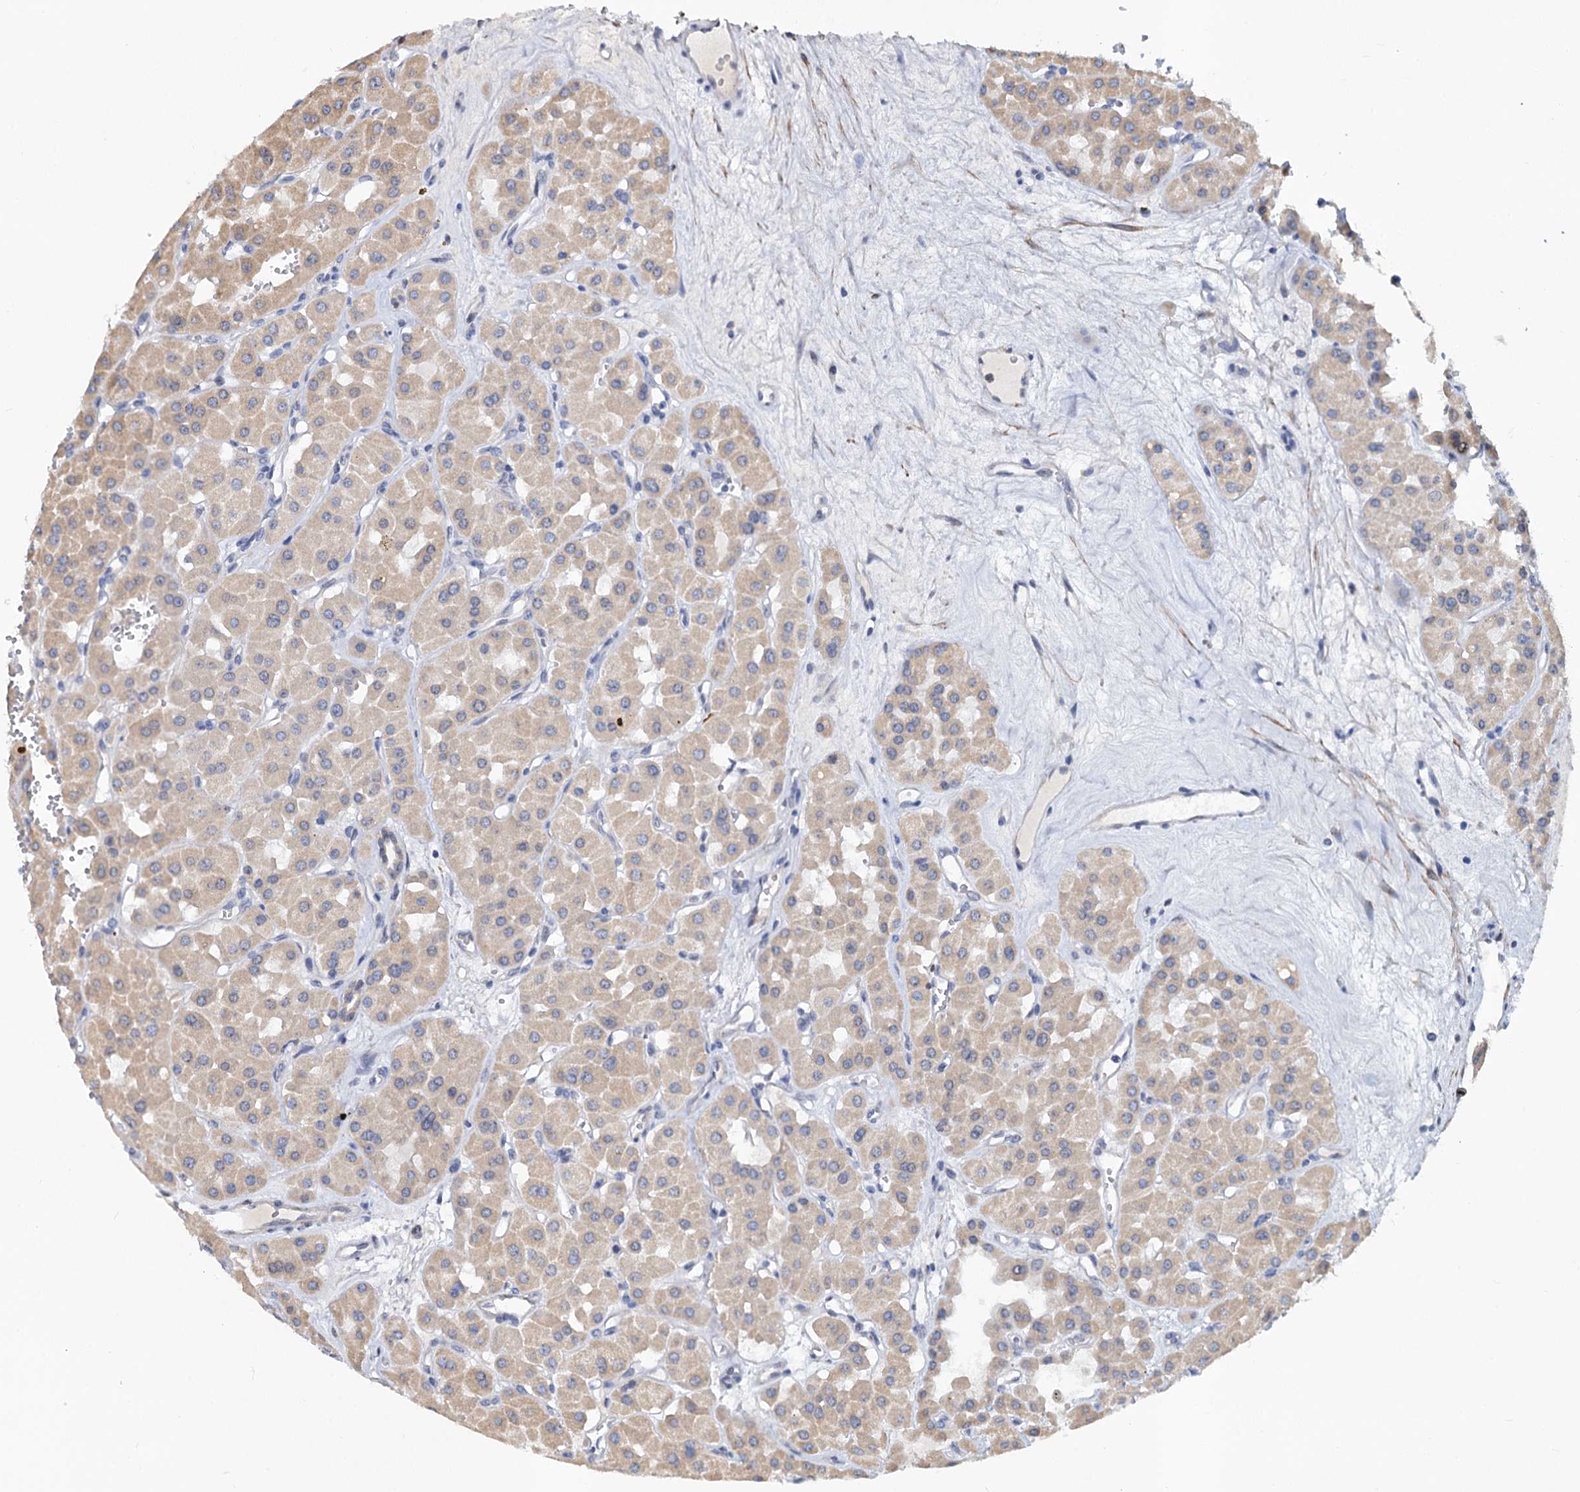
{"staining": {"intensity": "moderate", "quantity": ">75%", "location": "cytoplasmic/membranous"}, "tissue": "renal cancer", "cell_type": "Tumor cells", "image_type": "cancer", "snomed": [{"axis": "morphology", "description": "Carcinoma, NOS"}, {"axis": "topography", "description": "Kidney"}], "caption": "The photomicrograph displays immunohistochemical staining of renal cancer (carcinoma). There is moderate cytoplasmic/membranous positivity is appreciated in approximately >75% of tumor cells.", "gene": "ALKBH7", "patient": {"sex": "female", "age": 75}}